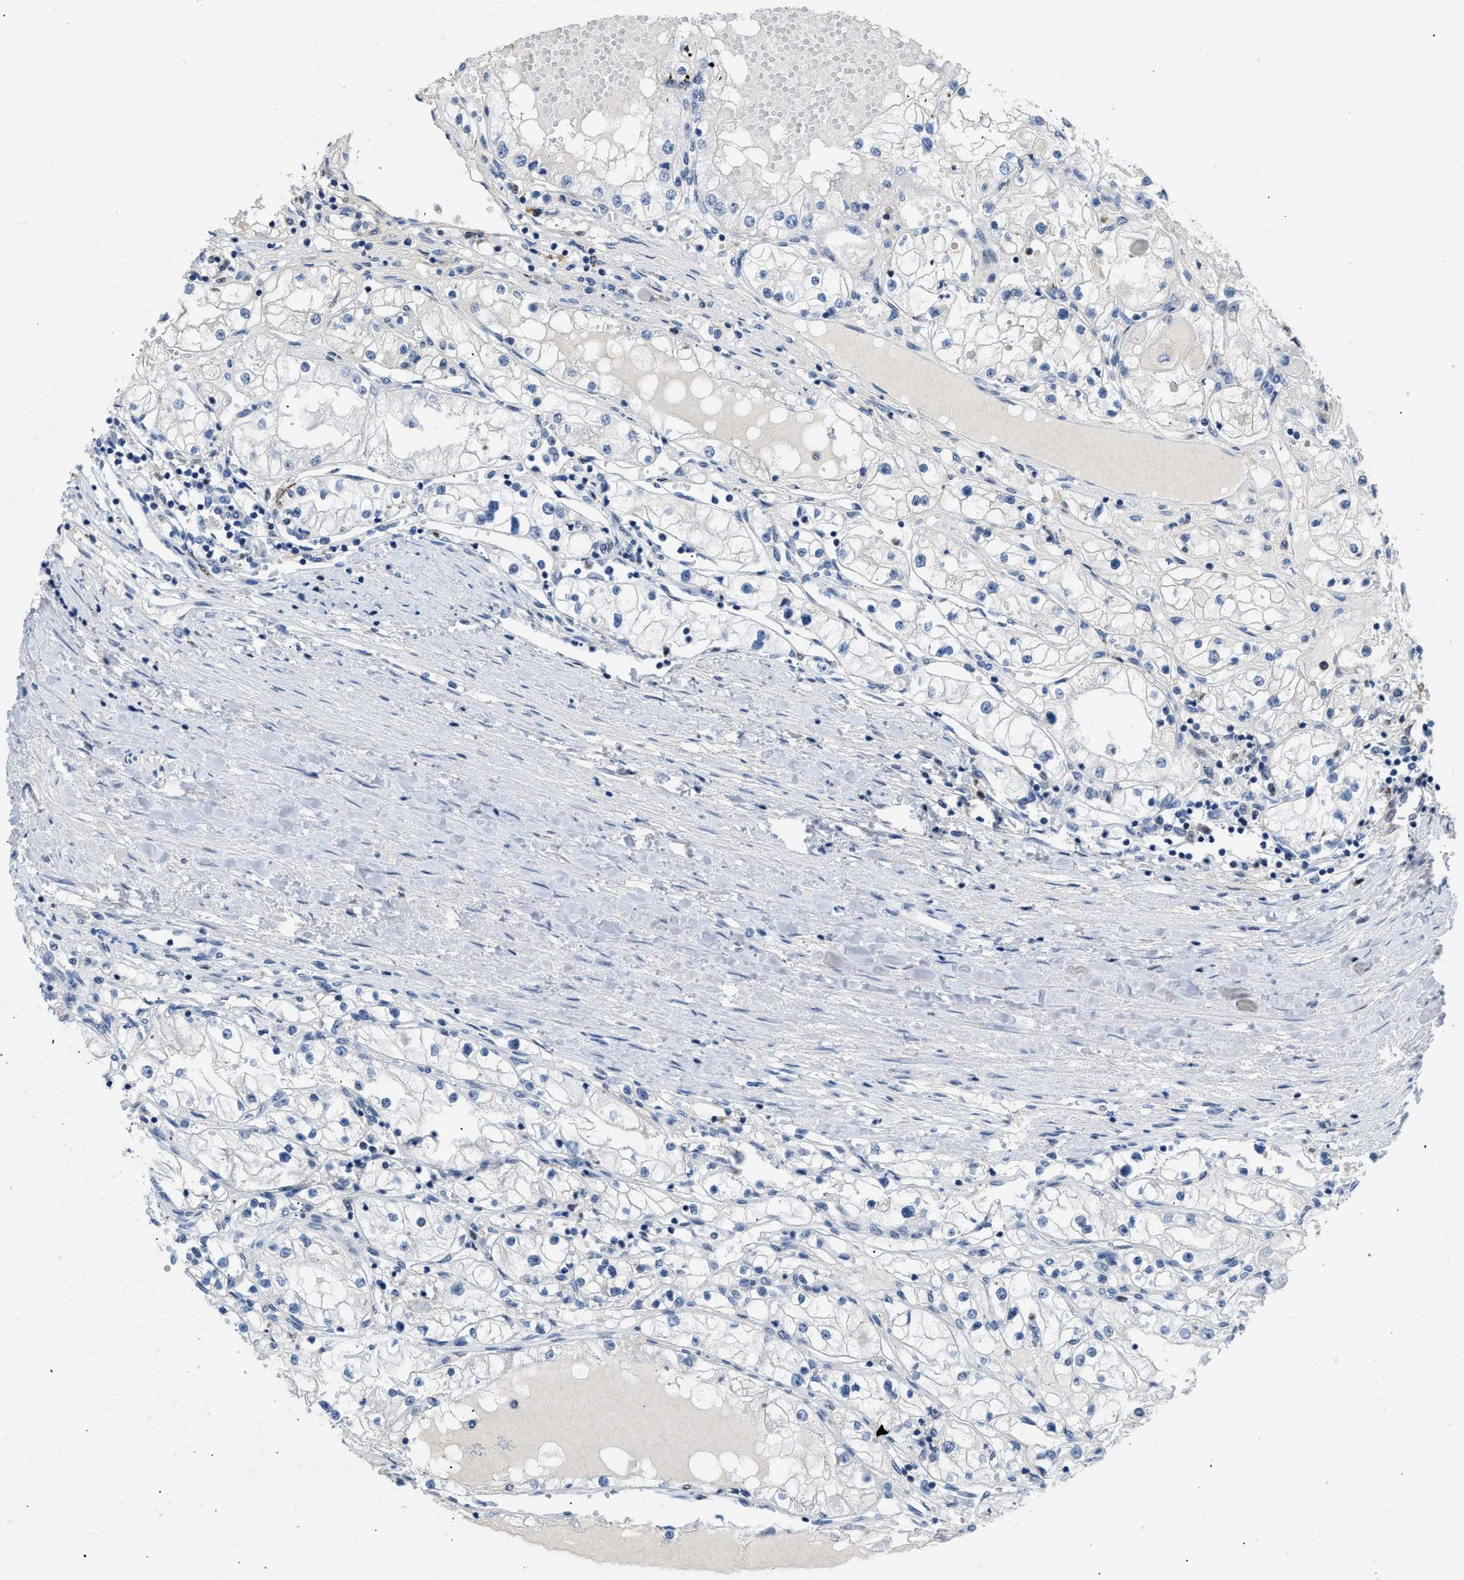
{"staining": {"intensity": "negative", "quantity": "none", "location": "none"}, "tissue": "renal cancer", "cell_type": "Tumor cells", "image_type": "cancer", "snomed": [{"axis": "morphology", "description": "Adenocarcinoma, NOS"}, {"axis": "topography", "description": "Kidney"}], "caption": "Immunohistochemical staining of human renal cancer exhibits no significant staining in tumor cells.", "gene": "BOLL", "patient": {"sex": "male", "age": 68}}